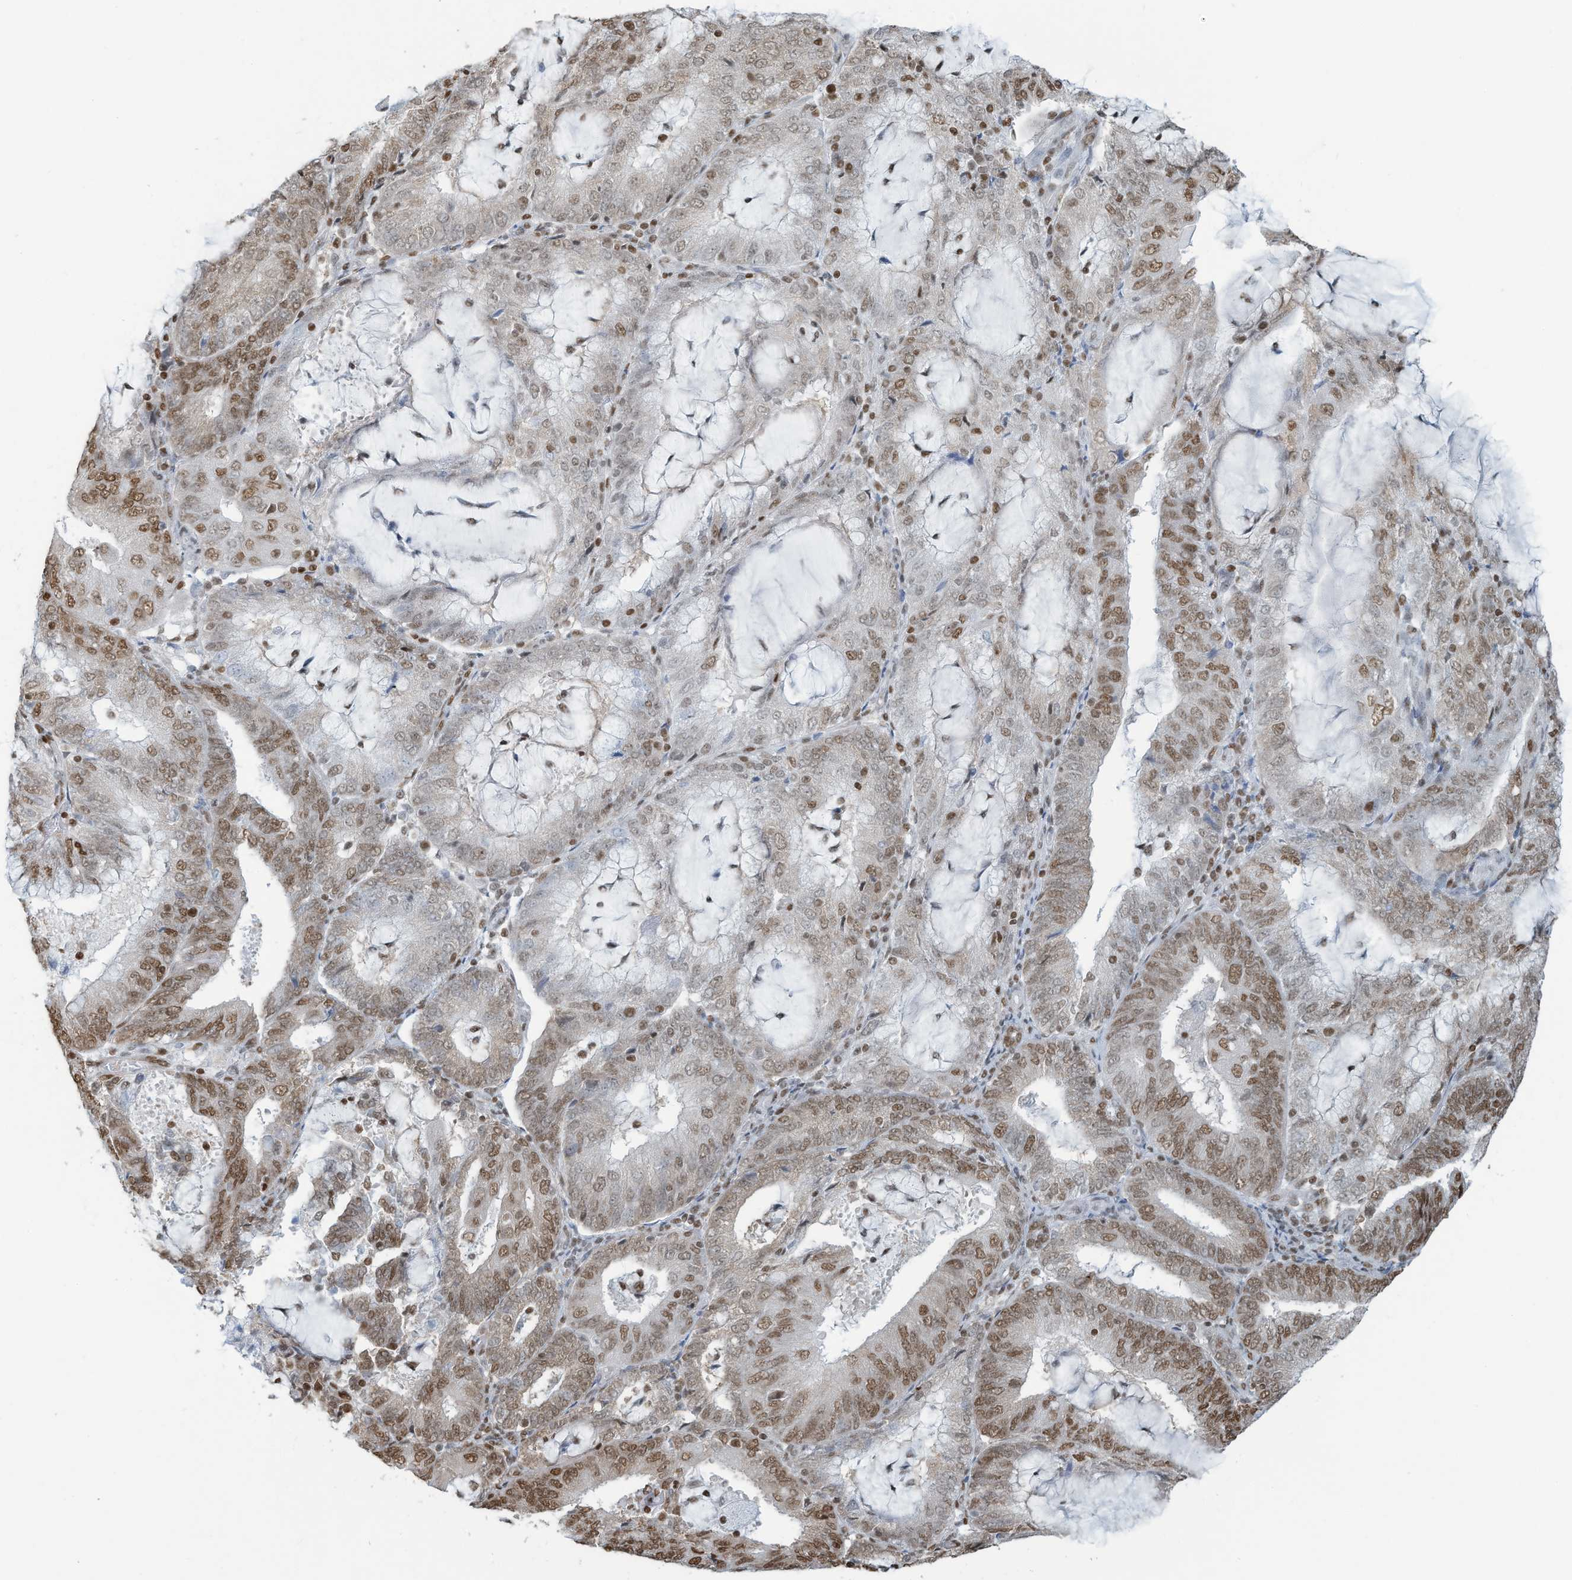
{"staining": {"intensity": "moderate", "quantity": "25%-75%", "location": "nuclear"}, "tissue": "endometrial cancer", "cell_type": "Tumor cells", "image_type": "cancer", "snomed": [{"axis": "morphology", "description": "Adenocarcinoma, NOS"}, {"axis": "topography", "description": "Endometrium"}], "caption": "Tumor cells show medium levels of moderate nuclear staining in approximately 25%-75% of cells in human adenocarcinoma (endometrial).", "gene": "SARNP", "patient": {"sex": "female", "age": 81}}